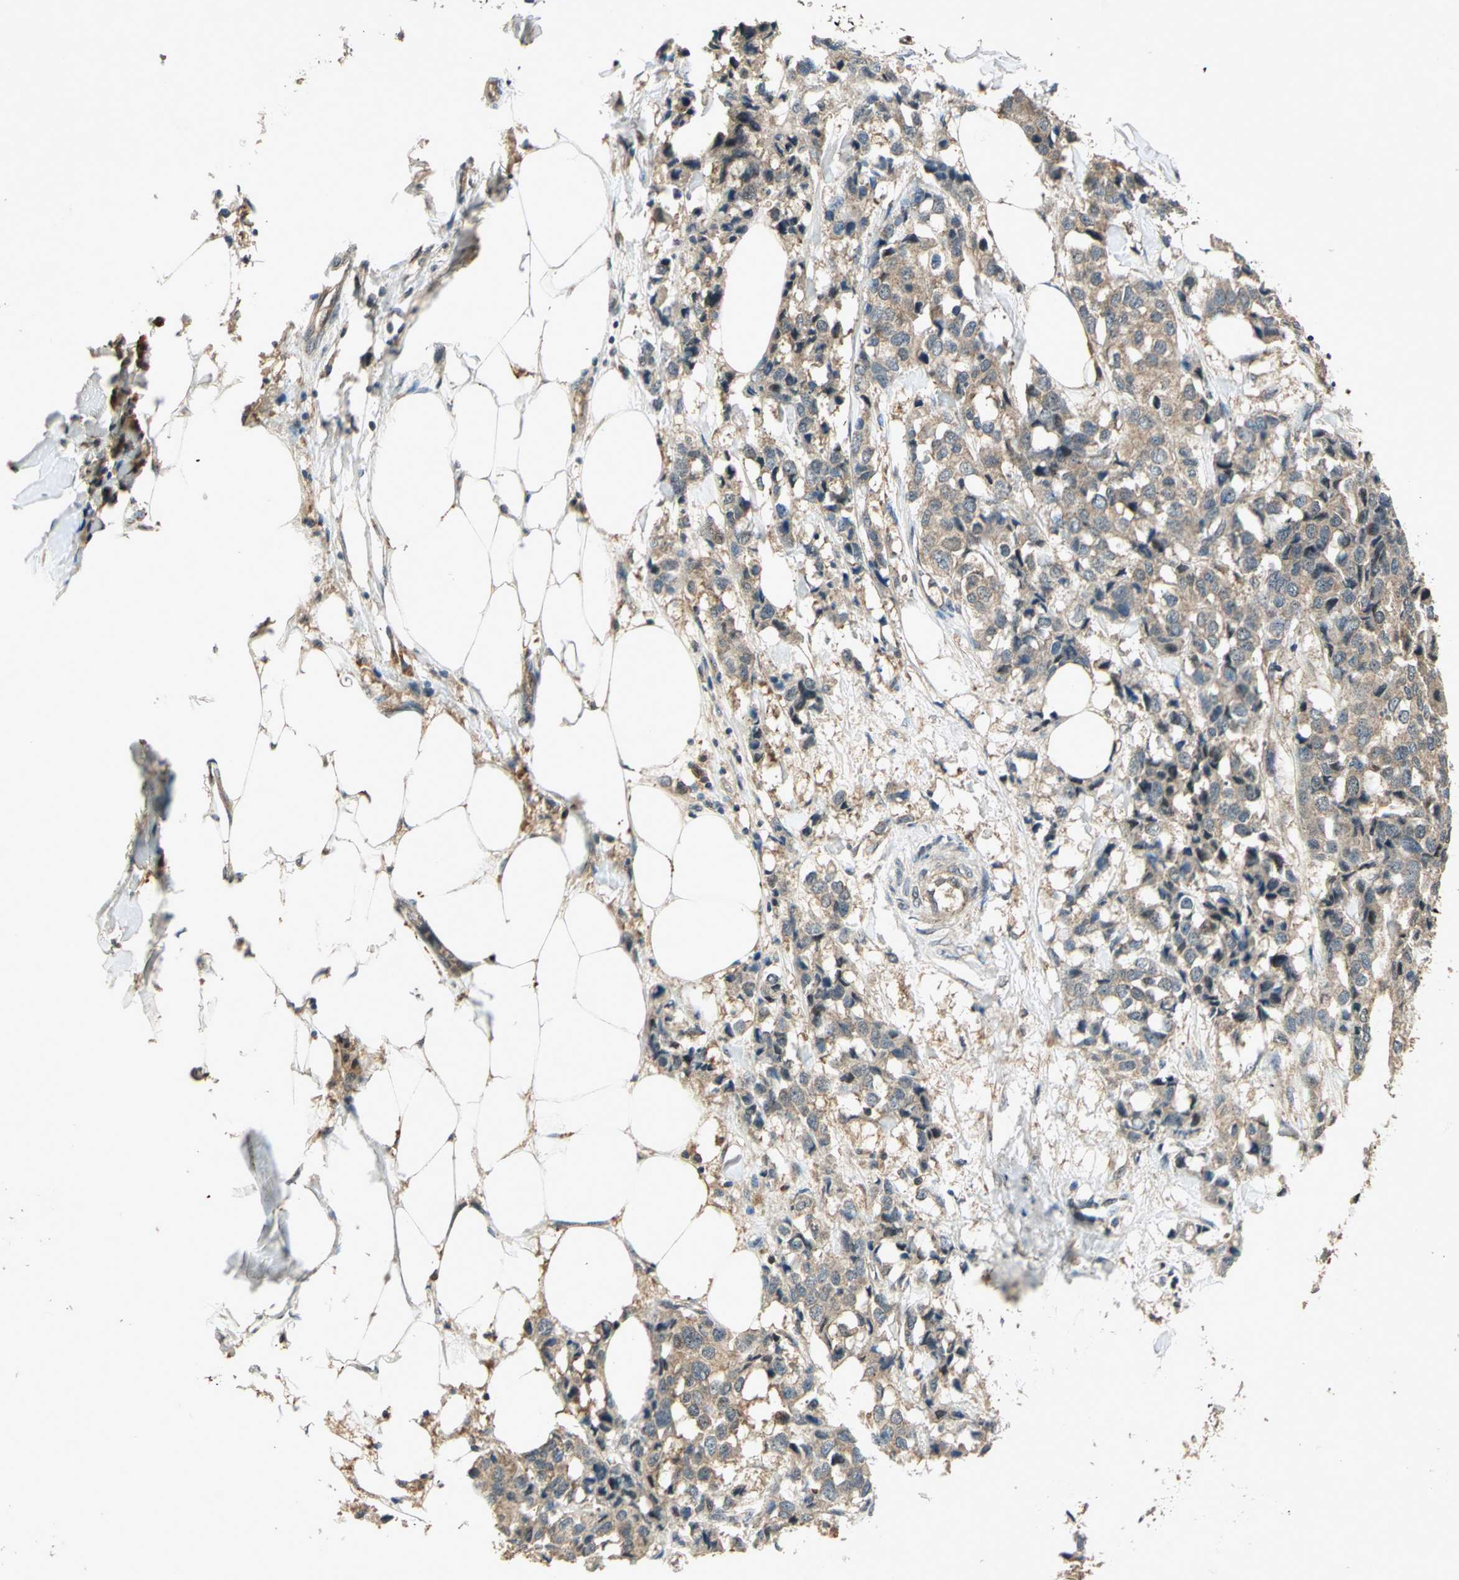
{"staining": {"intensity": "weak", "quantity": ">75%", "location": "cytoplasmic/membranous"}, "tissue": "breast cancer", "cell_type": "Tumor cells", "image_type": "cancer", "snomed": [{"axis": "morphology", "description": "Duct carcinoma"}, {"axis": "topography", "description": "Breast"}], "caption": "Human breast cancer (intraductal carcinoma) stained with a brown dye shows weak cytoplasmic/membranous positive positivity in approximately >75% of tumor cells.", "gene": "AHSA1", "patient": {"sex": "female", "age": 80}}